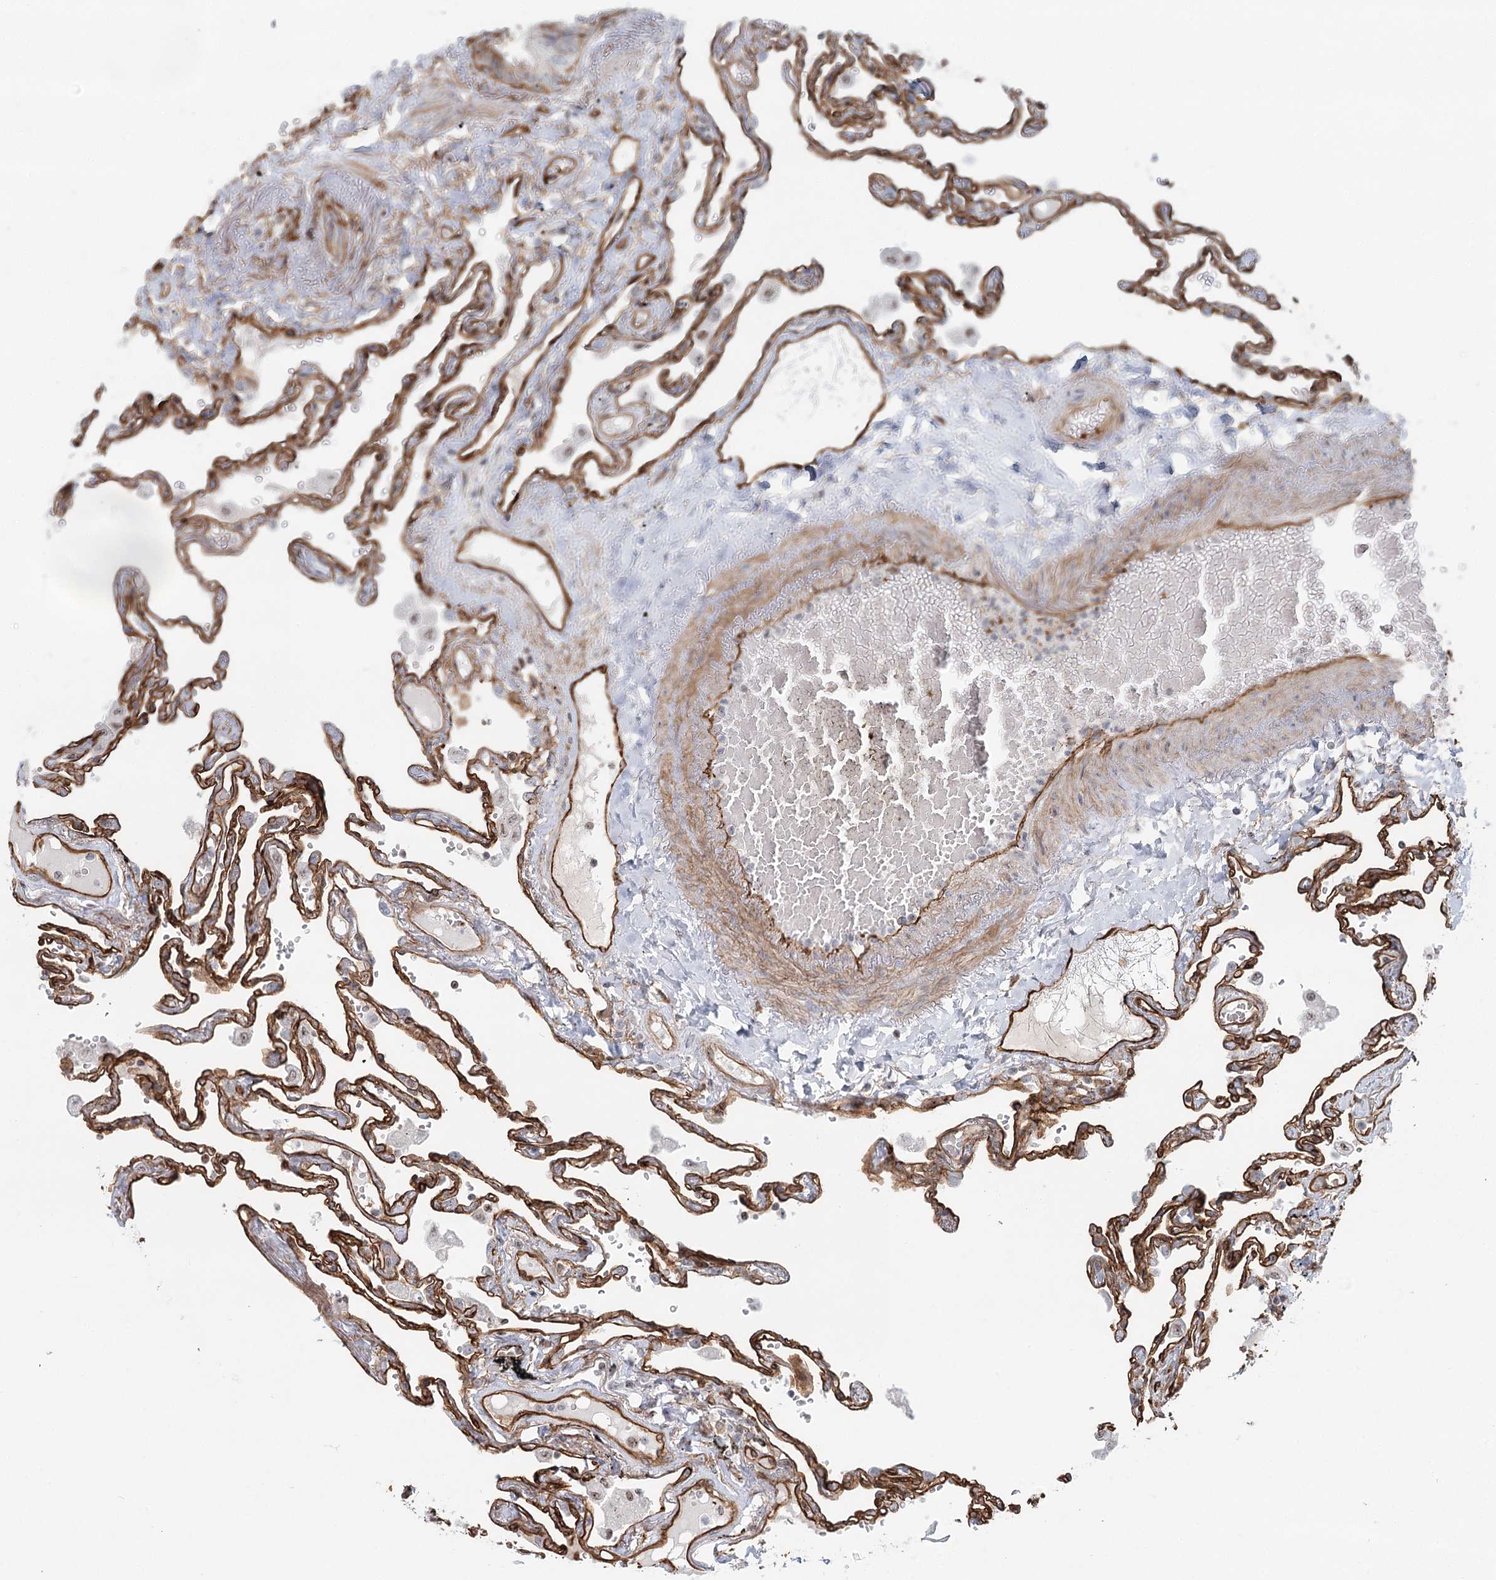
{"staining": {"intensity": "moderate", "quantity": ">75%", "location": "cytoplasmic/membranous"}, "tissue": "lung", "cell_type": "Alveolar cells", "image_type": "normal", "snomed": [{"axis": "morphology", "description": "Normal tissue, NOS"}, {"axis": "topography", "description": "Lung"}], "caption": "Brown immunohistochemical staining in normal lung shows moderate cytoplasmic/membranous staining in approximately >75% of alveolar cells.", "gene": "ZFYVE28", "patient": {"sex": "female", "age": 67}}